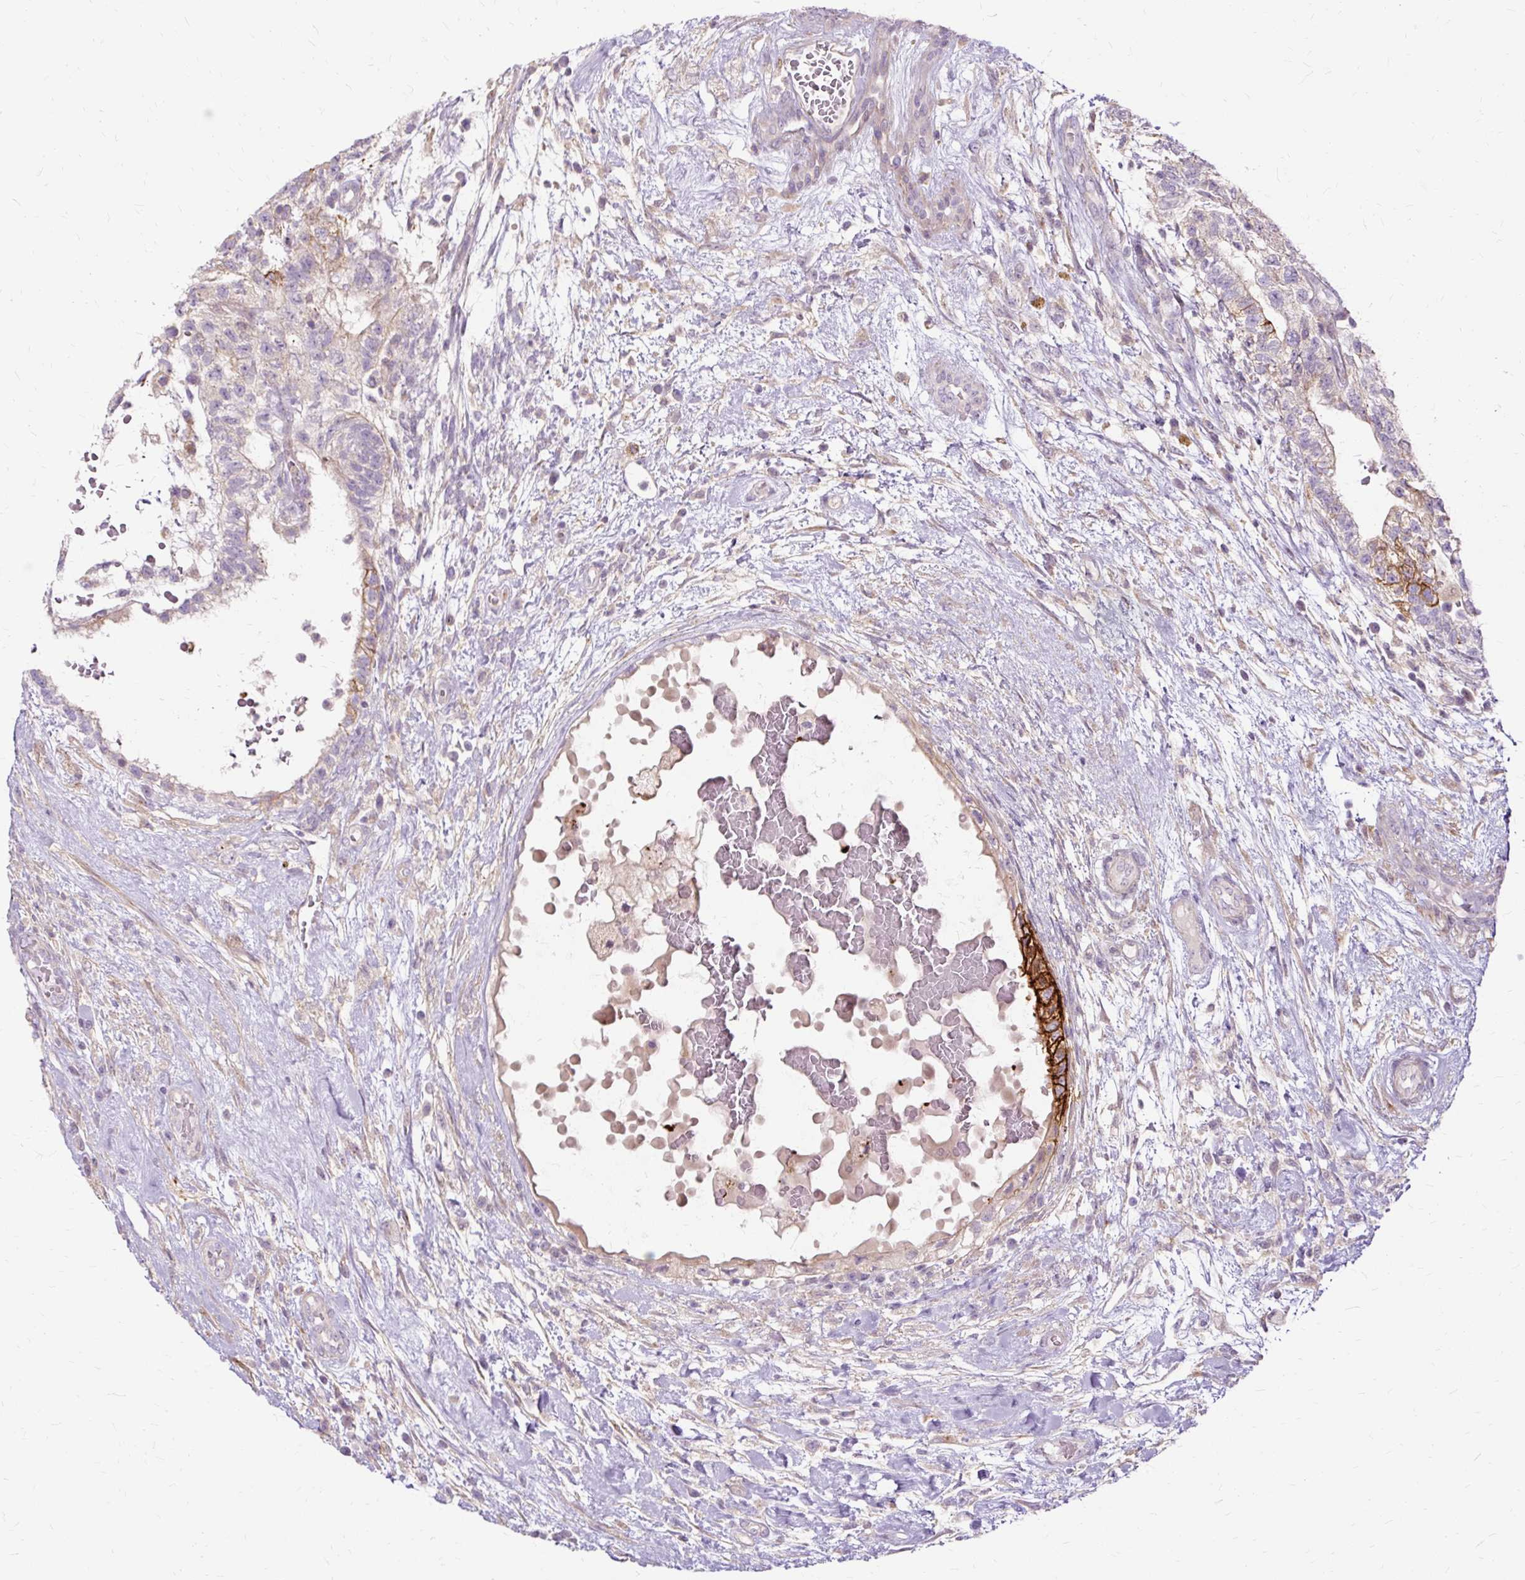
{"staining": {"intensity": "weak", "quantity": "<25%", "location": "cytoplasmic/membranous"}, "tissue": "testis cancer", "cell_type": "Tumor cells", "image_type": "cancer", "snomed": [{"axis": "morphology", "description": "Normal tissue, NOS"}, {"axis": "morphology", "description": "Carcinoma, Embryonal, NOS"}, {"axis": "topography", "description": "Testis"}], "caption": "The histopathology image demonstrates no significant staining in tumor cells of testis embryonal carcinoma.", "gene": "TSPAN8", "patient": {"sex": "male", "age": 32}}